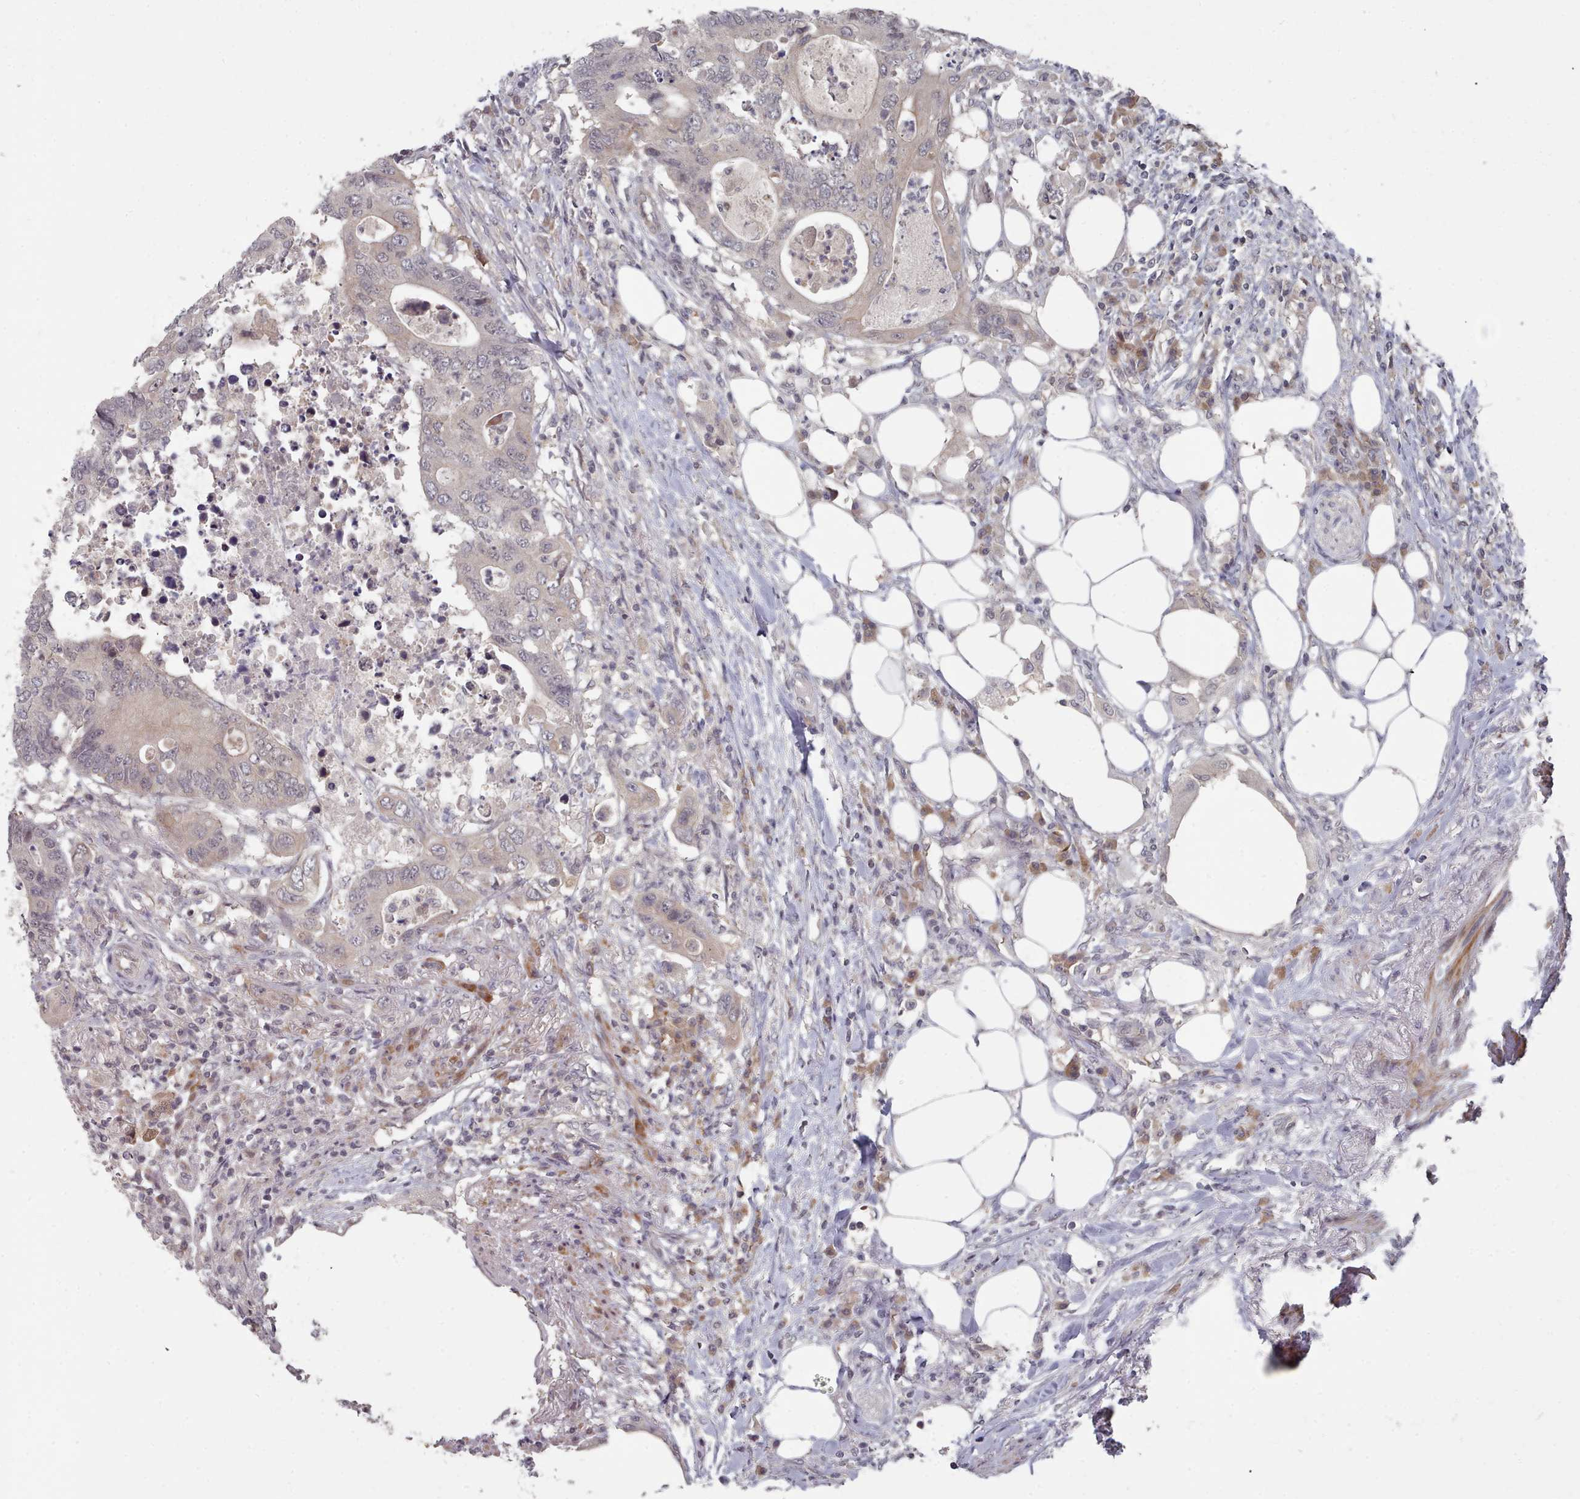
{"staining": {"intensity": "negative", "quantity": "none", "location": "none"}, "tissue": "colorectal cancer", "cell_type": "Tumor cells", "image_type": "cancer", "snomed": [{"axis": "morphology", "description": "Adenocarcinoma, NOS"}, {"axis": "topography", "description": "Colon"}], "caption": "Immunohistochemistry photomicrograph of colorectal cancer (adenocarcinoma) stained for a protein (brown), which demonstrates no positivity in tumor cells.", "gene": "HYAL3", "patient": {"sex": "male", "age": 71}}